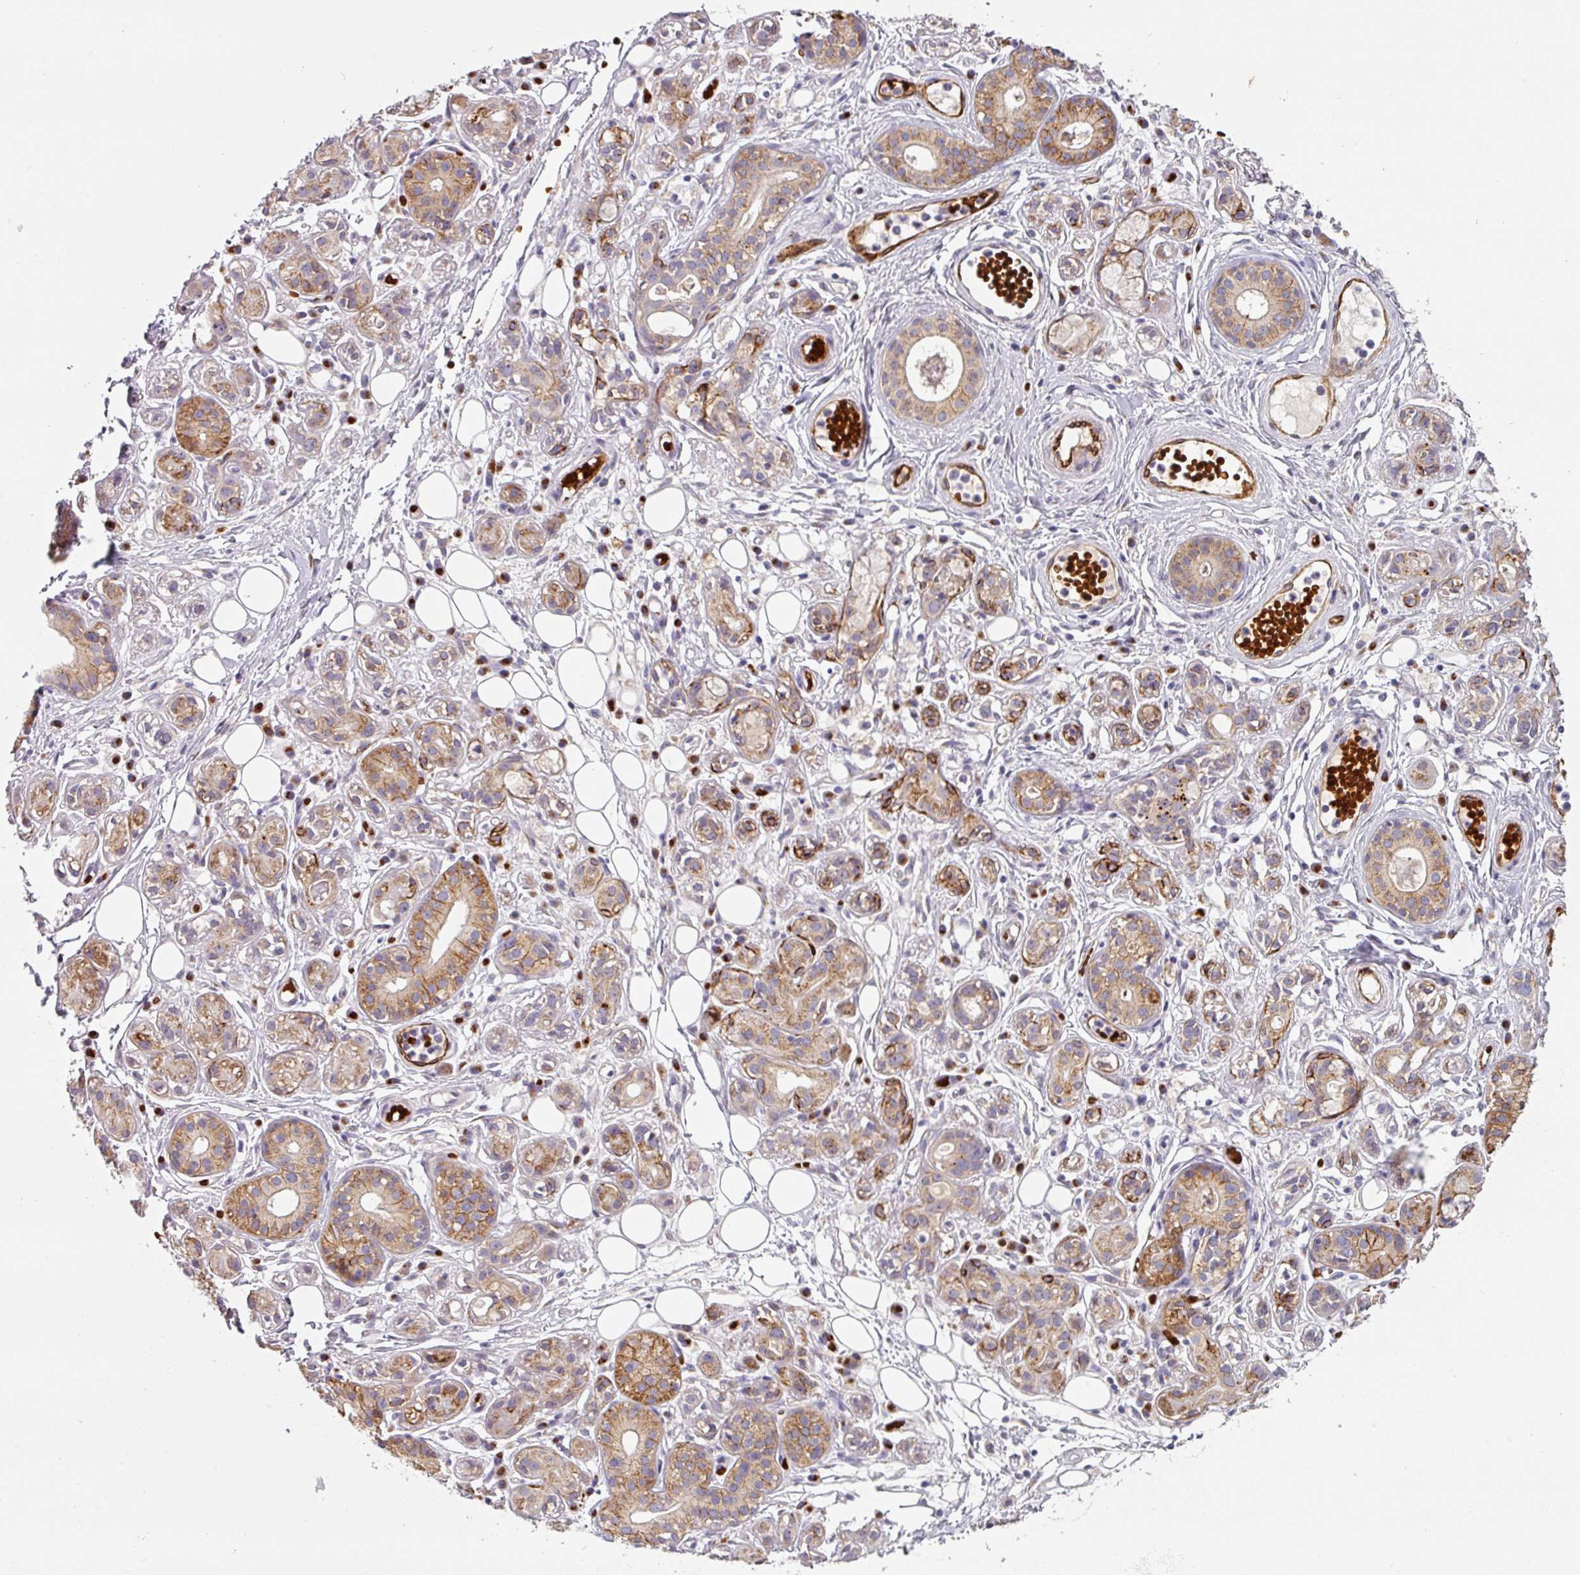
{"staining": {"intensity": "strong", "quantity": ">75%", "location": "cytoplasmic/membranous"}, "tissue": "salivary gland", "cell_type": "Glandular cells", "image_type": "normal", "snomed": [{"axis": "morphology", "description": "Normal tissue, NOS"}, {"axis": "topography", "description": "Salivary gland"}], "caption": "Human salivary gland stained for a protein (brown) demonstrates strong cytoplasmic/membranous positive positivity in about >75% of glandular cells.", "gene": "PRODH2", "patient": {"sex": "male", "age": 54}}